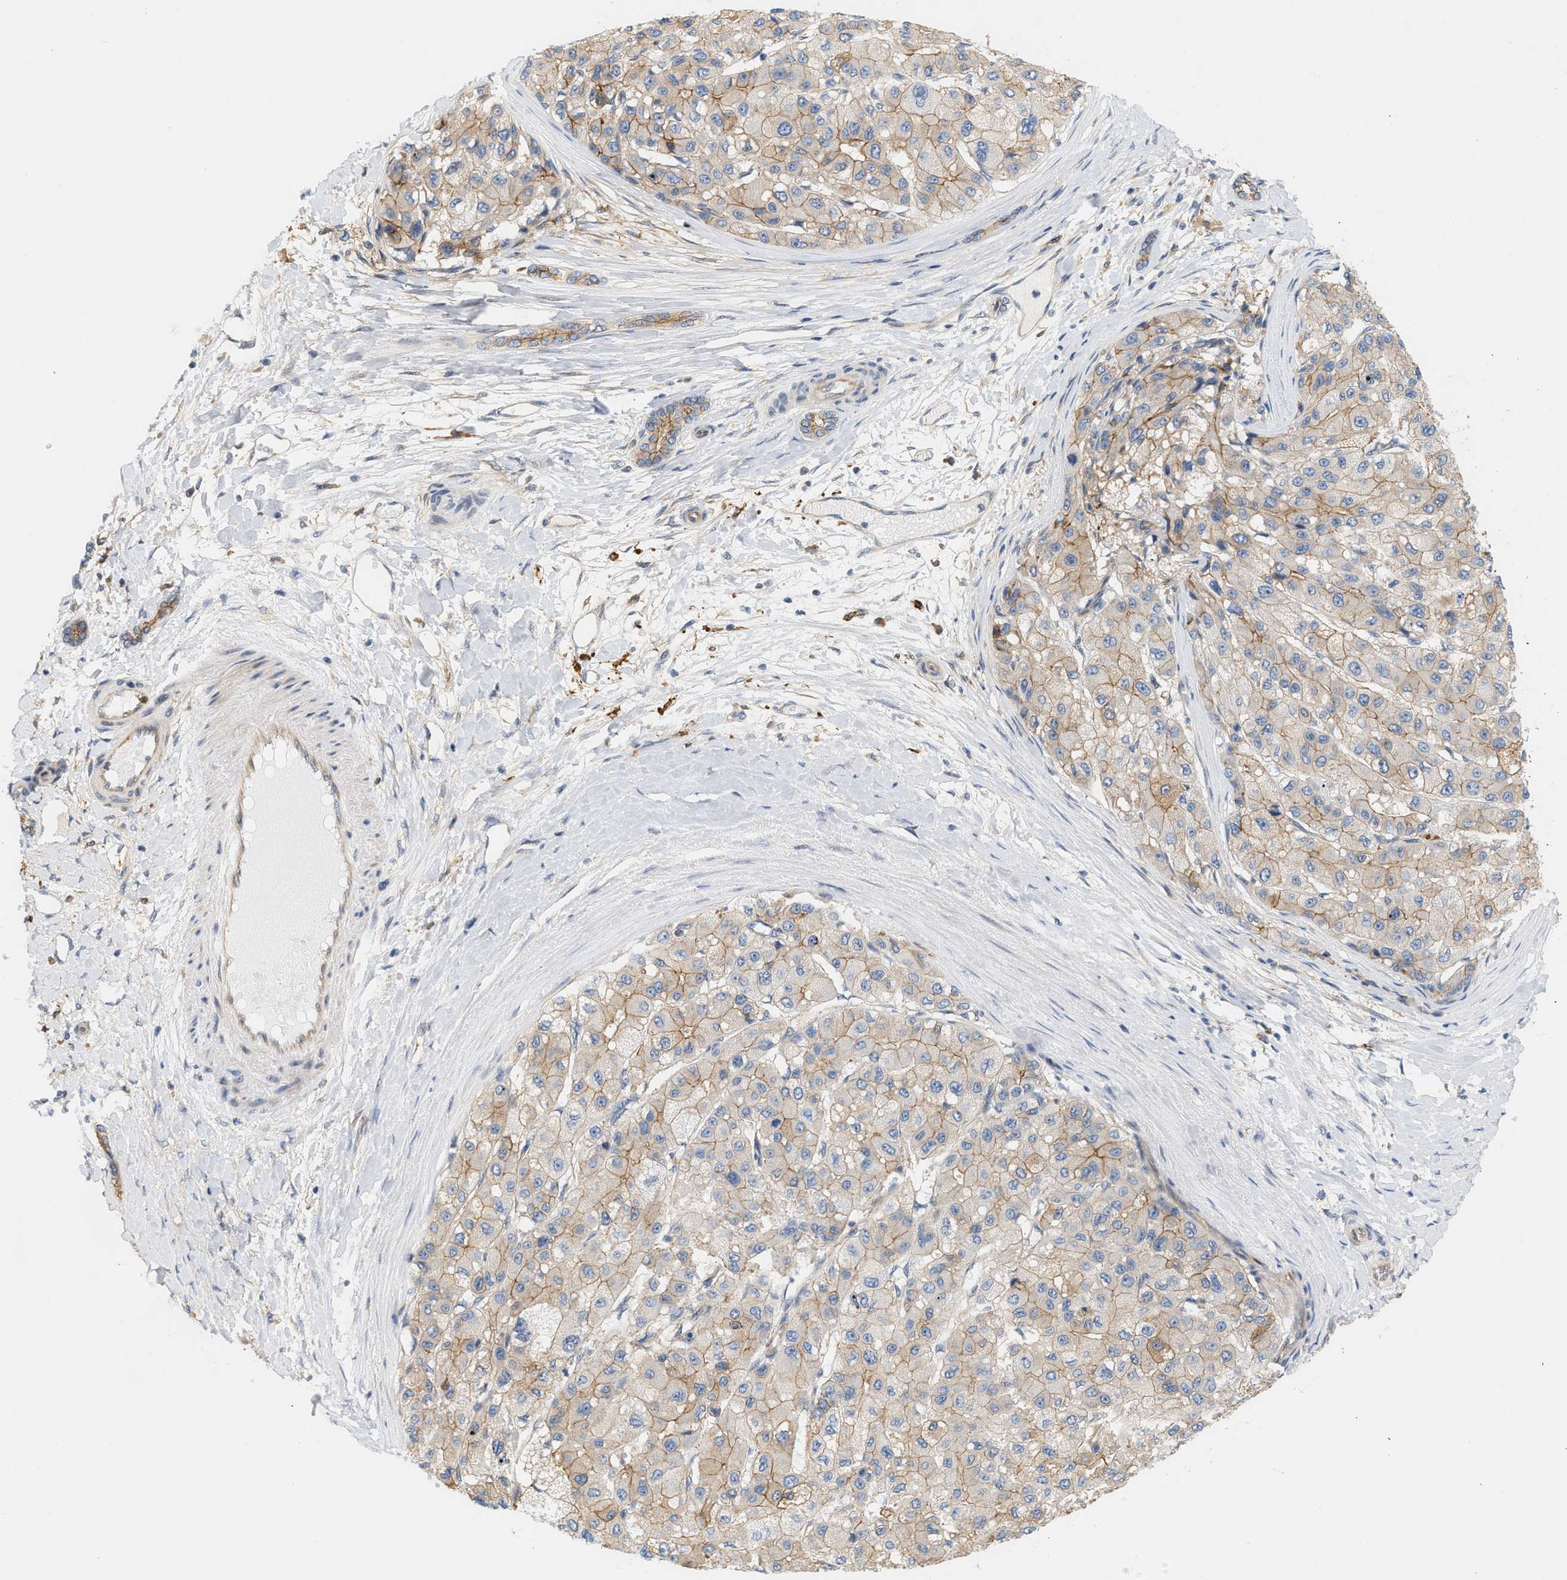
{"staining": {"intensity": "weak", "quantity": ">75%", "location": "cytoplasmic/membranous"}, "tissue": "liver cancer", "cell_type": "Tumor cells", "image_type": "cancer", "snomed": [{"axis": "morphology", "description": "Carcinoma, Hepatocellular, NOS"}, {"axis": "topography", "description": "Liver"}], "caption": "A brown stain shows weak cytoplasmic/membranous staining of a protein in human hepatocellular carcinoma (liver) tumor cells.", "gene": "CTXN1", "patient": {"sex": "male", "age": 80}}